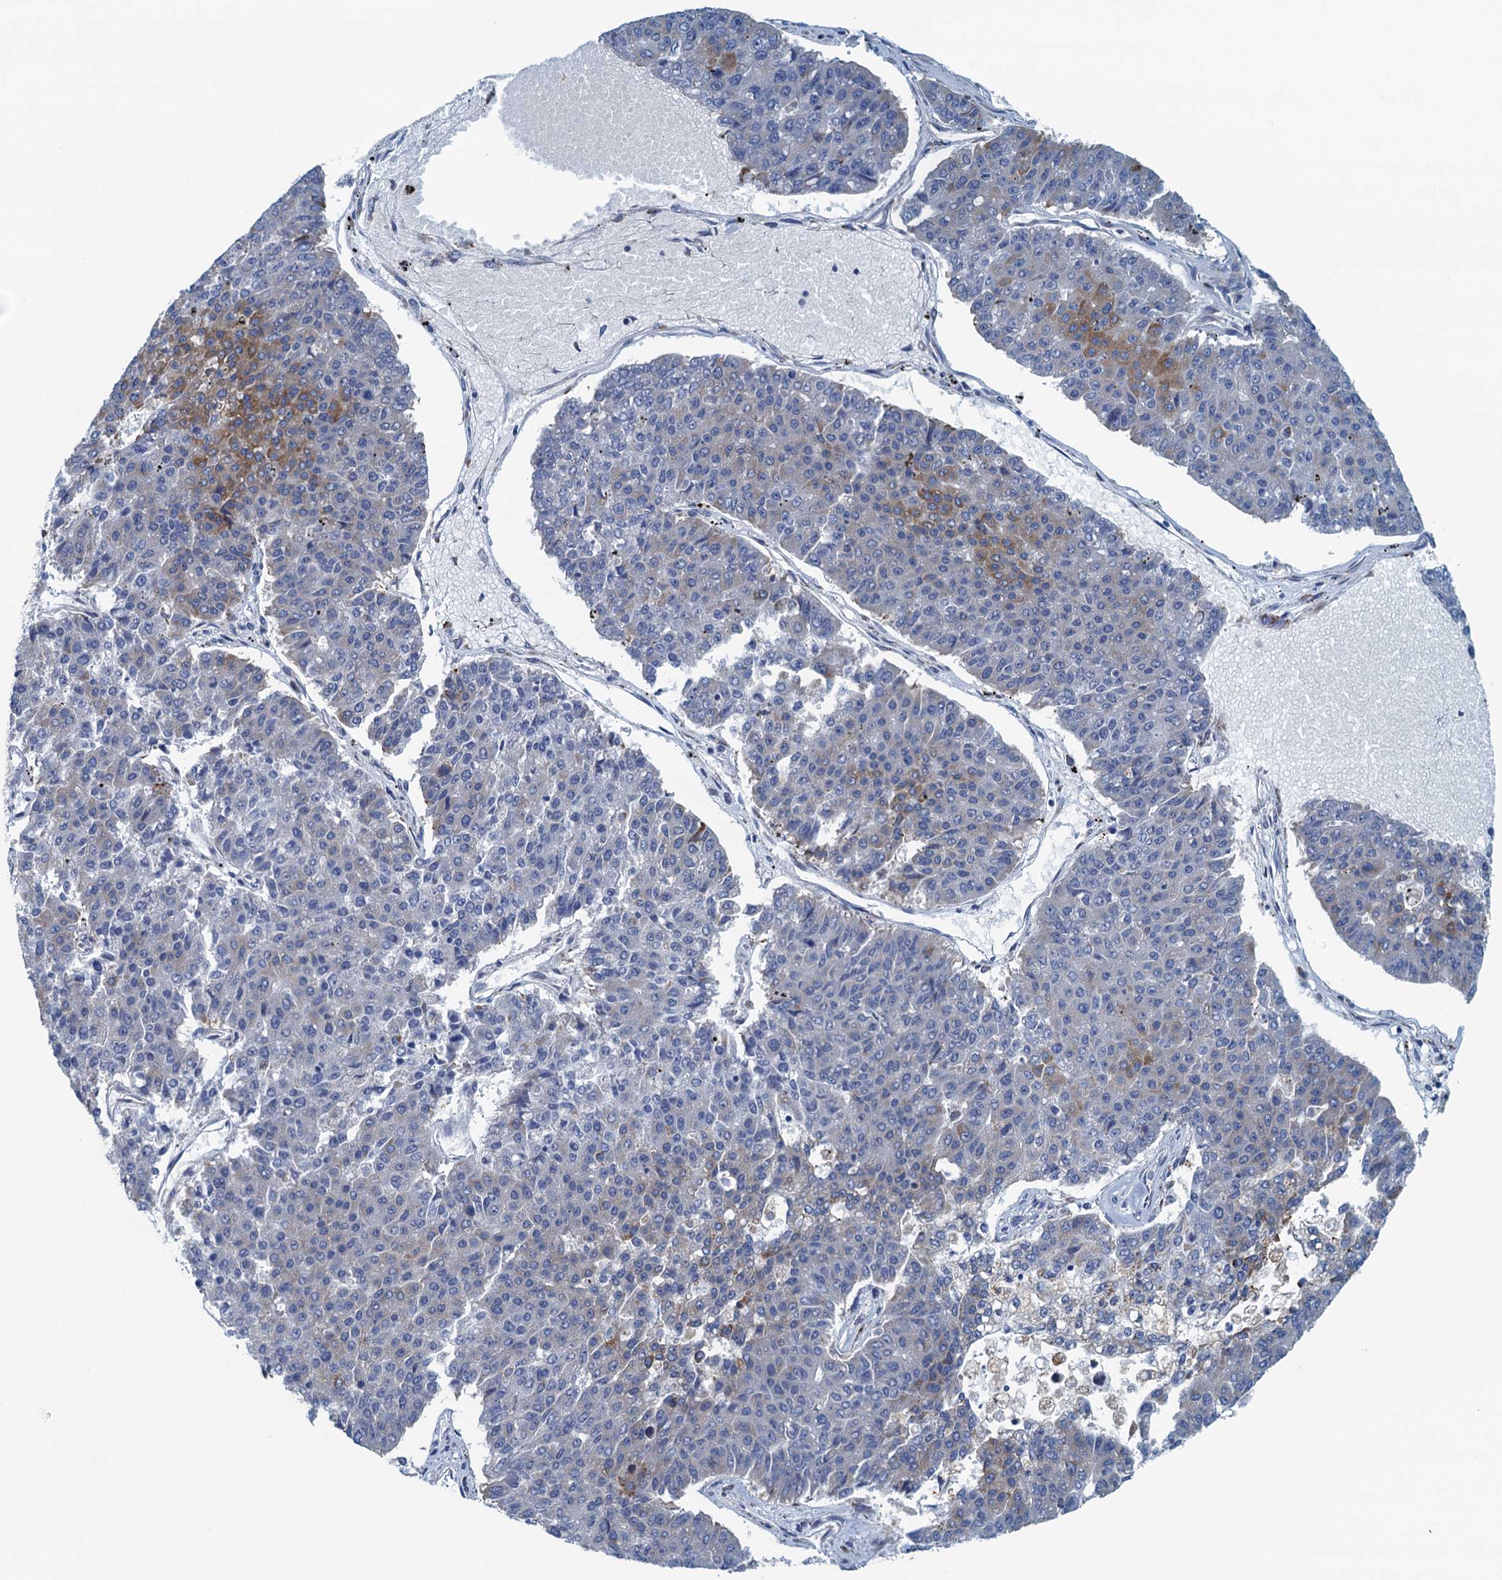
{"staining": {"intensity": "moderate", "quantity": "<25%", "location": "cytoplasmic/membranous"}, "tissue": "pancreatic cancer", "cell_type": "Tumor cells", "image_type": "cancer", "snomed": [{"axis": "morphology", "description": "Adenocarcinoma, NOS"}, {"axis": "topography", "description": "Pancreas"}], "caption": "Brown immunohistochemical staining in human pancreatic cancer (adenocarcinoma) demonstrates moderate cytoplasmic/membranous expression in approximately <25% of tumor cells.", "gene": "C10orf88", "patient": {"sex": "male", "age": 50}}